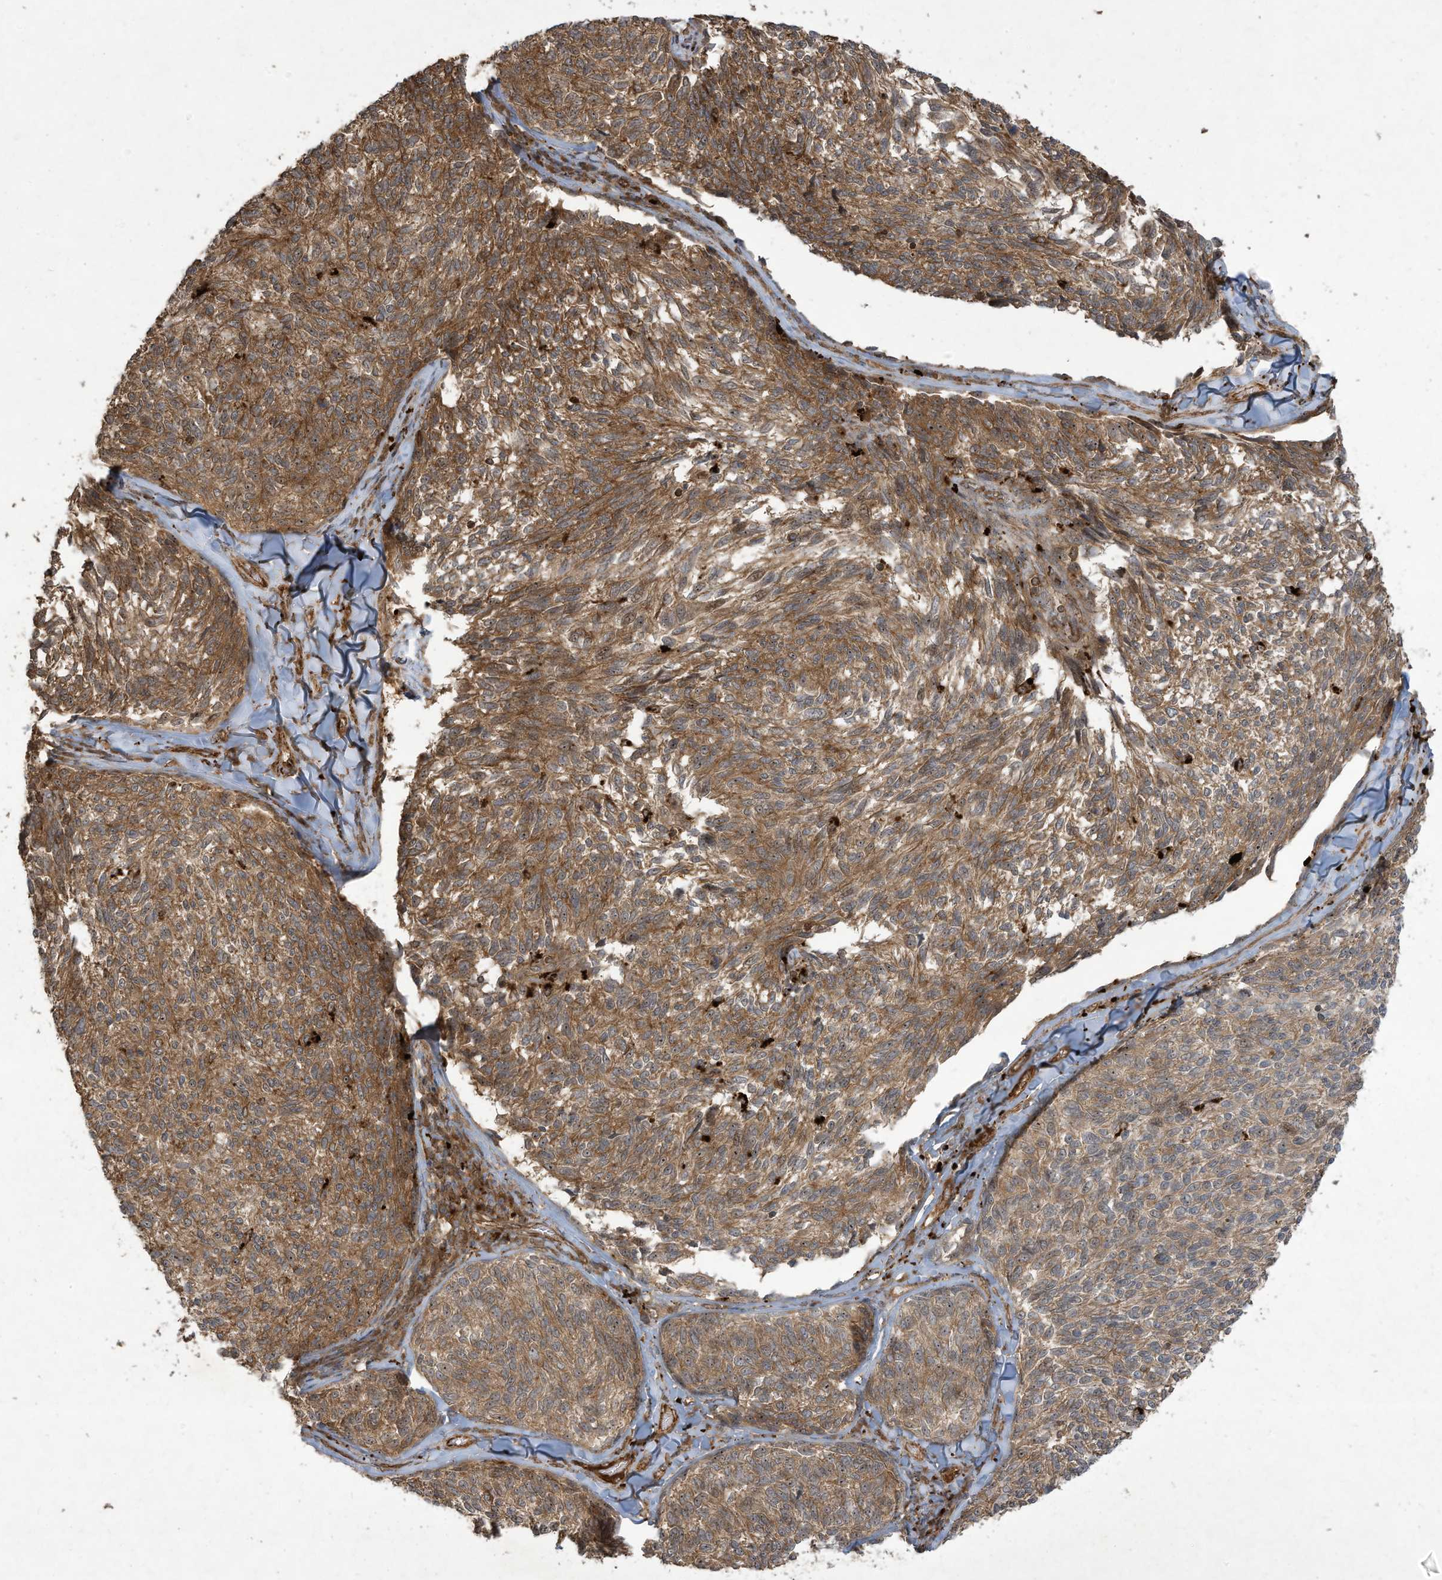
{"staining": {"intensity": "strong", "quantity": ">75%", "location": "cytoplasmic/membranous"}, "tissue": "melanoma", "cell_type": "Tumor cells", "image_type": "cancer", "snomed": [{"axis": "morphology", "description": "Malignant melanoma, NOS"}, {"axis": "topography", "description": "Skin"}], "caption": "This image demonstrates immunohistochemistry (IHC) staining of human melanoma, with high strong cytoplasmic/membranous positivity in approximately >75% of tumor cells.", "gene": "DDIT4", "patient": {"sex": "female", "age": 73}}